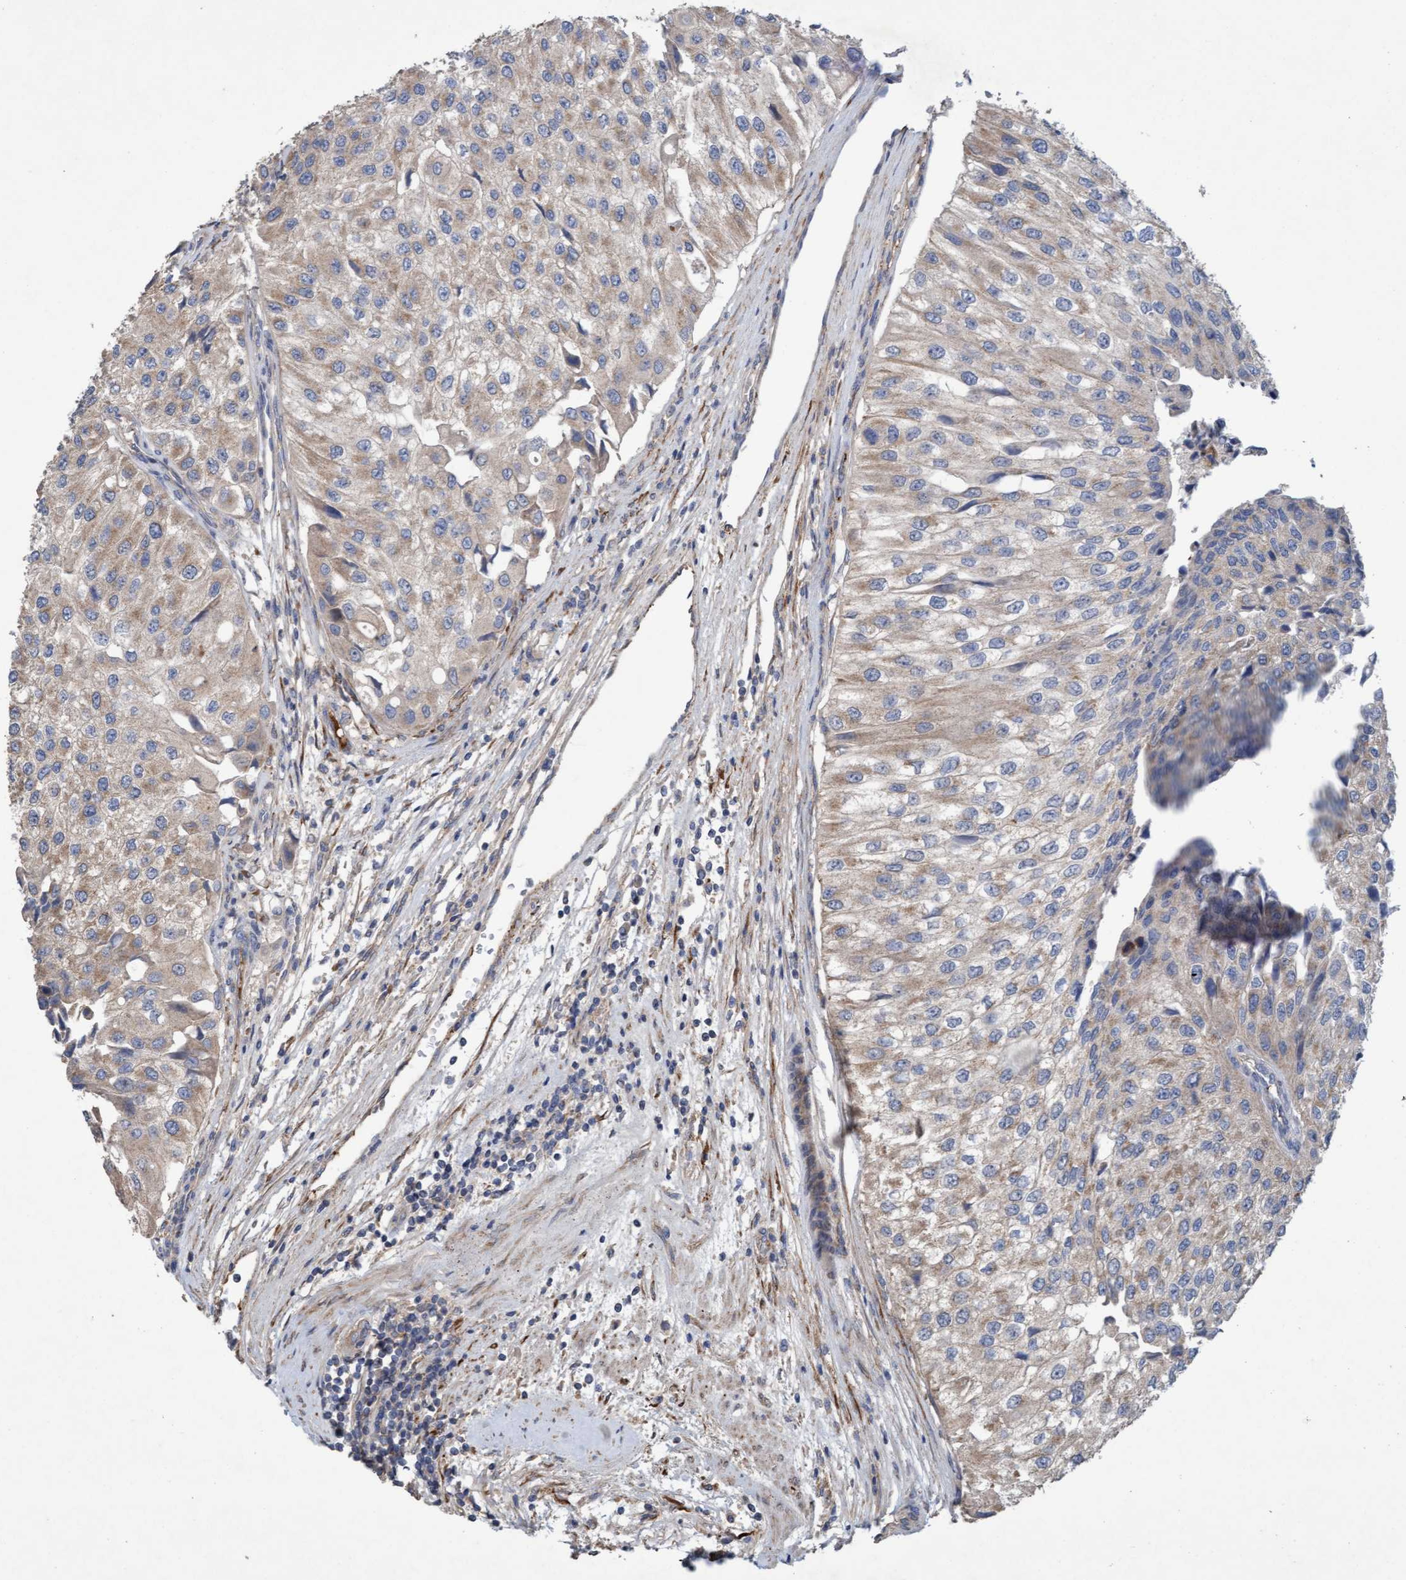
{"staining": {"intensity": "weak", "quantity": ">75%", "location": "cytoplasmic/membranous"}, "tissue": "urothelial cancer", "cell_type": "Tumor cells", "image_type": "cancer", "snomed": [{"axis": "morphology", "description": "Urothelial carcinoma, High grade"}, {"axis": "topography", "description": "Kidney"}, {"axis": "topography", "description": "Urinary bladder"}], "caption": "Protein expression analysis of urothelial carcinoma (high-grade) displays weak cytoplasmic/membranous positivity in about >75% of tumor cells.", "gene": "DDHD2", "patient": {"sex": "male", "age": 77}}